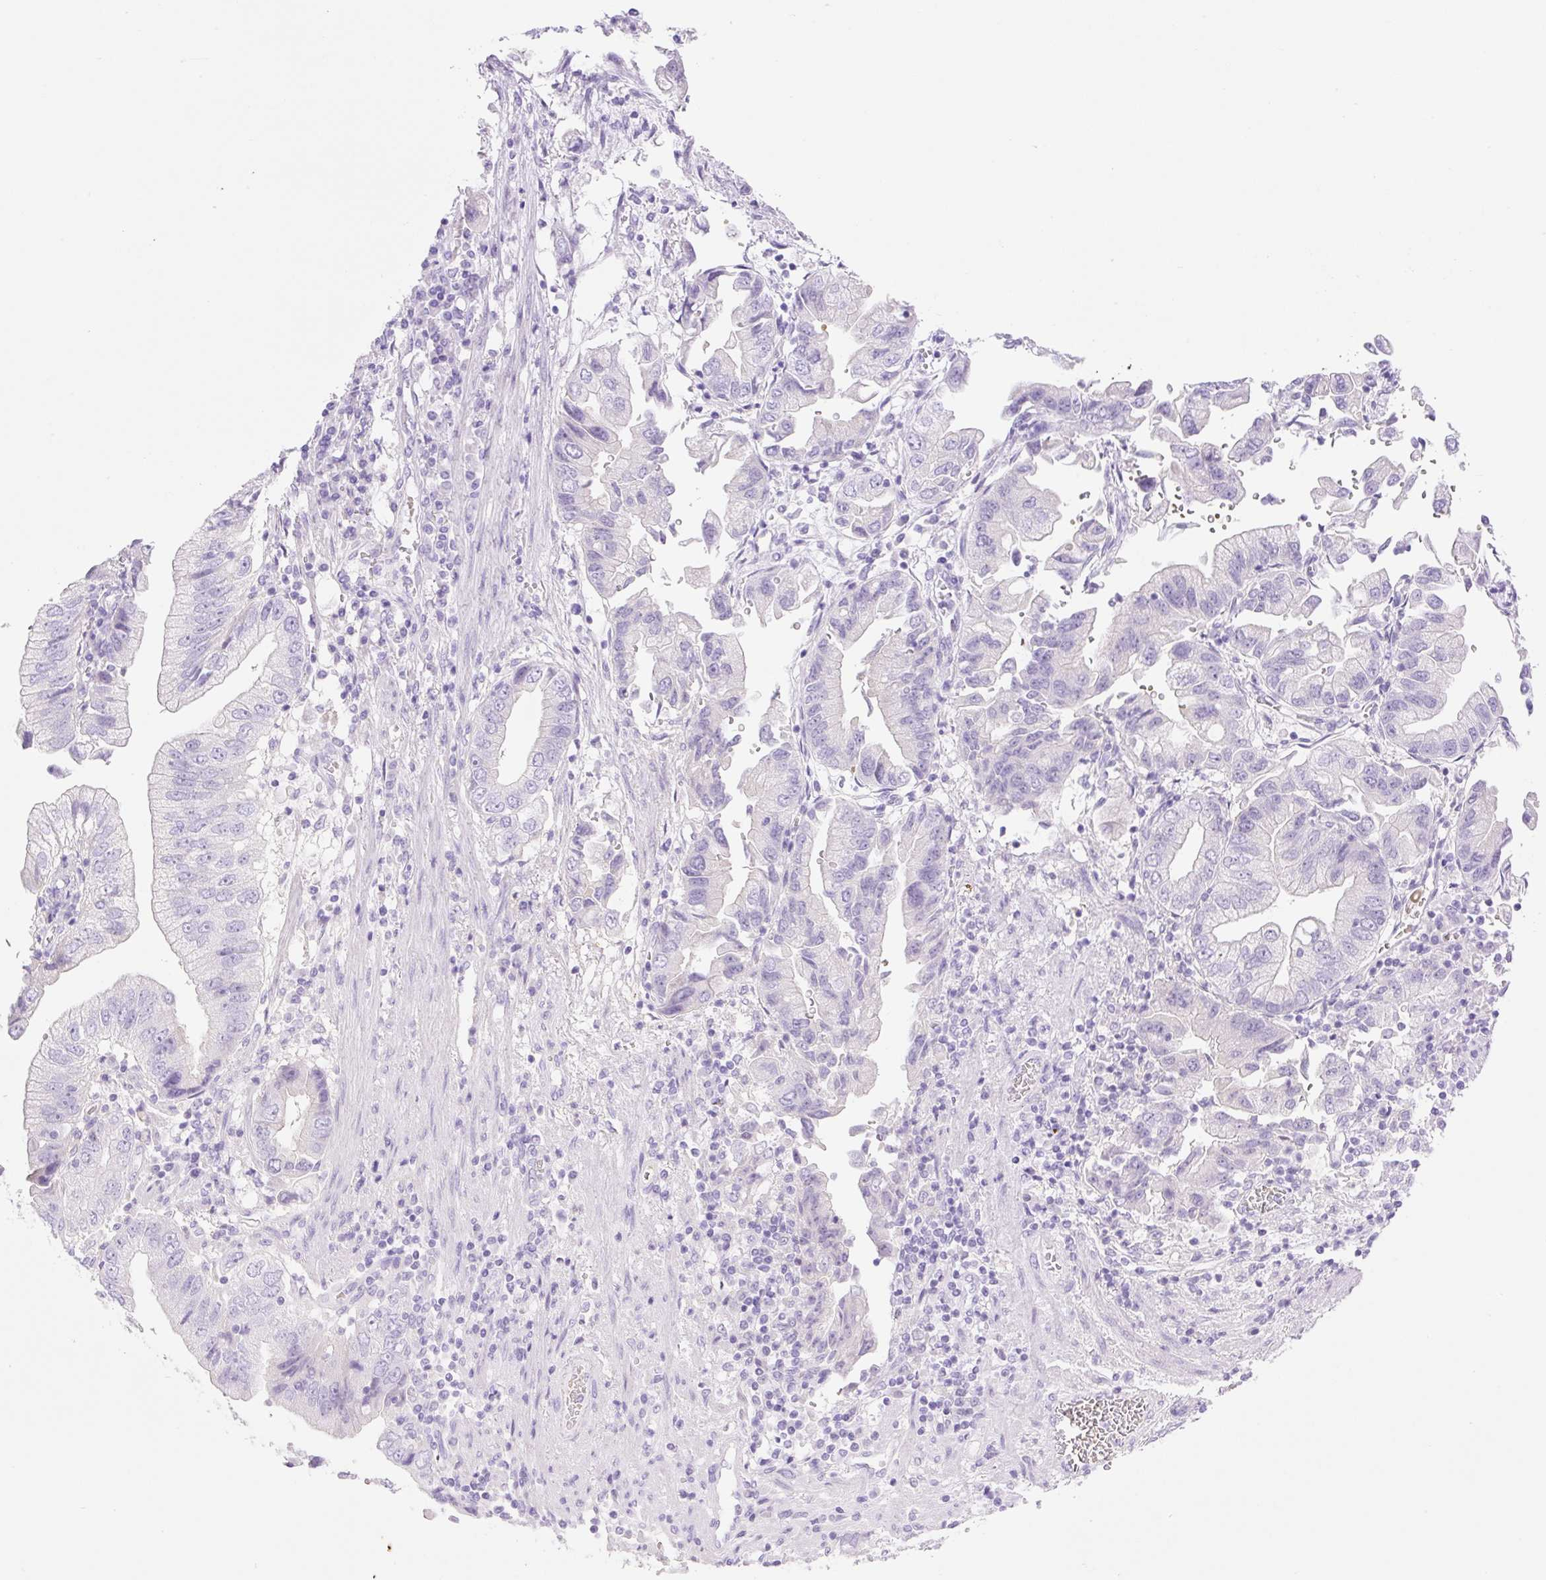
{"staining": {"intensity": "negative", "quantity": "none", "location": "none"}, "tissue": "stomach cancer", "cell_type": "Tumor cells", "image_type": "cancer", "snomed": [{"axis": "morphology", "description": "Adenocarcinoma, NOS"}, {"axis": "topography", "description": "Stomach"}], "caption": "Immunohistochemical staining of stomach cancer (adenocarcinoma) shows no significant staining in tumor cells. (Stains: DAB IHC with hematoxylin counter stain, Microscopy: brightfield microscopy at high magnification).", "gene": "CDX1", "patient": {"sex": "male", "age": 62}}